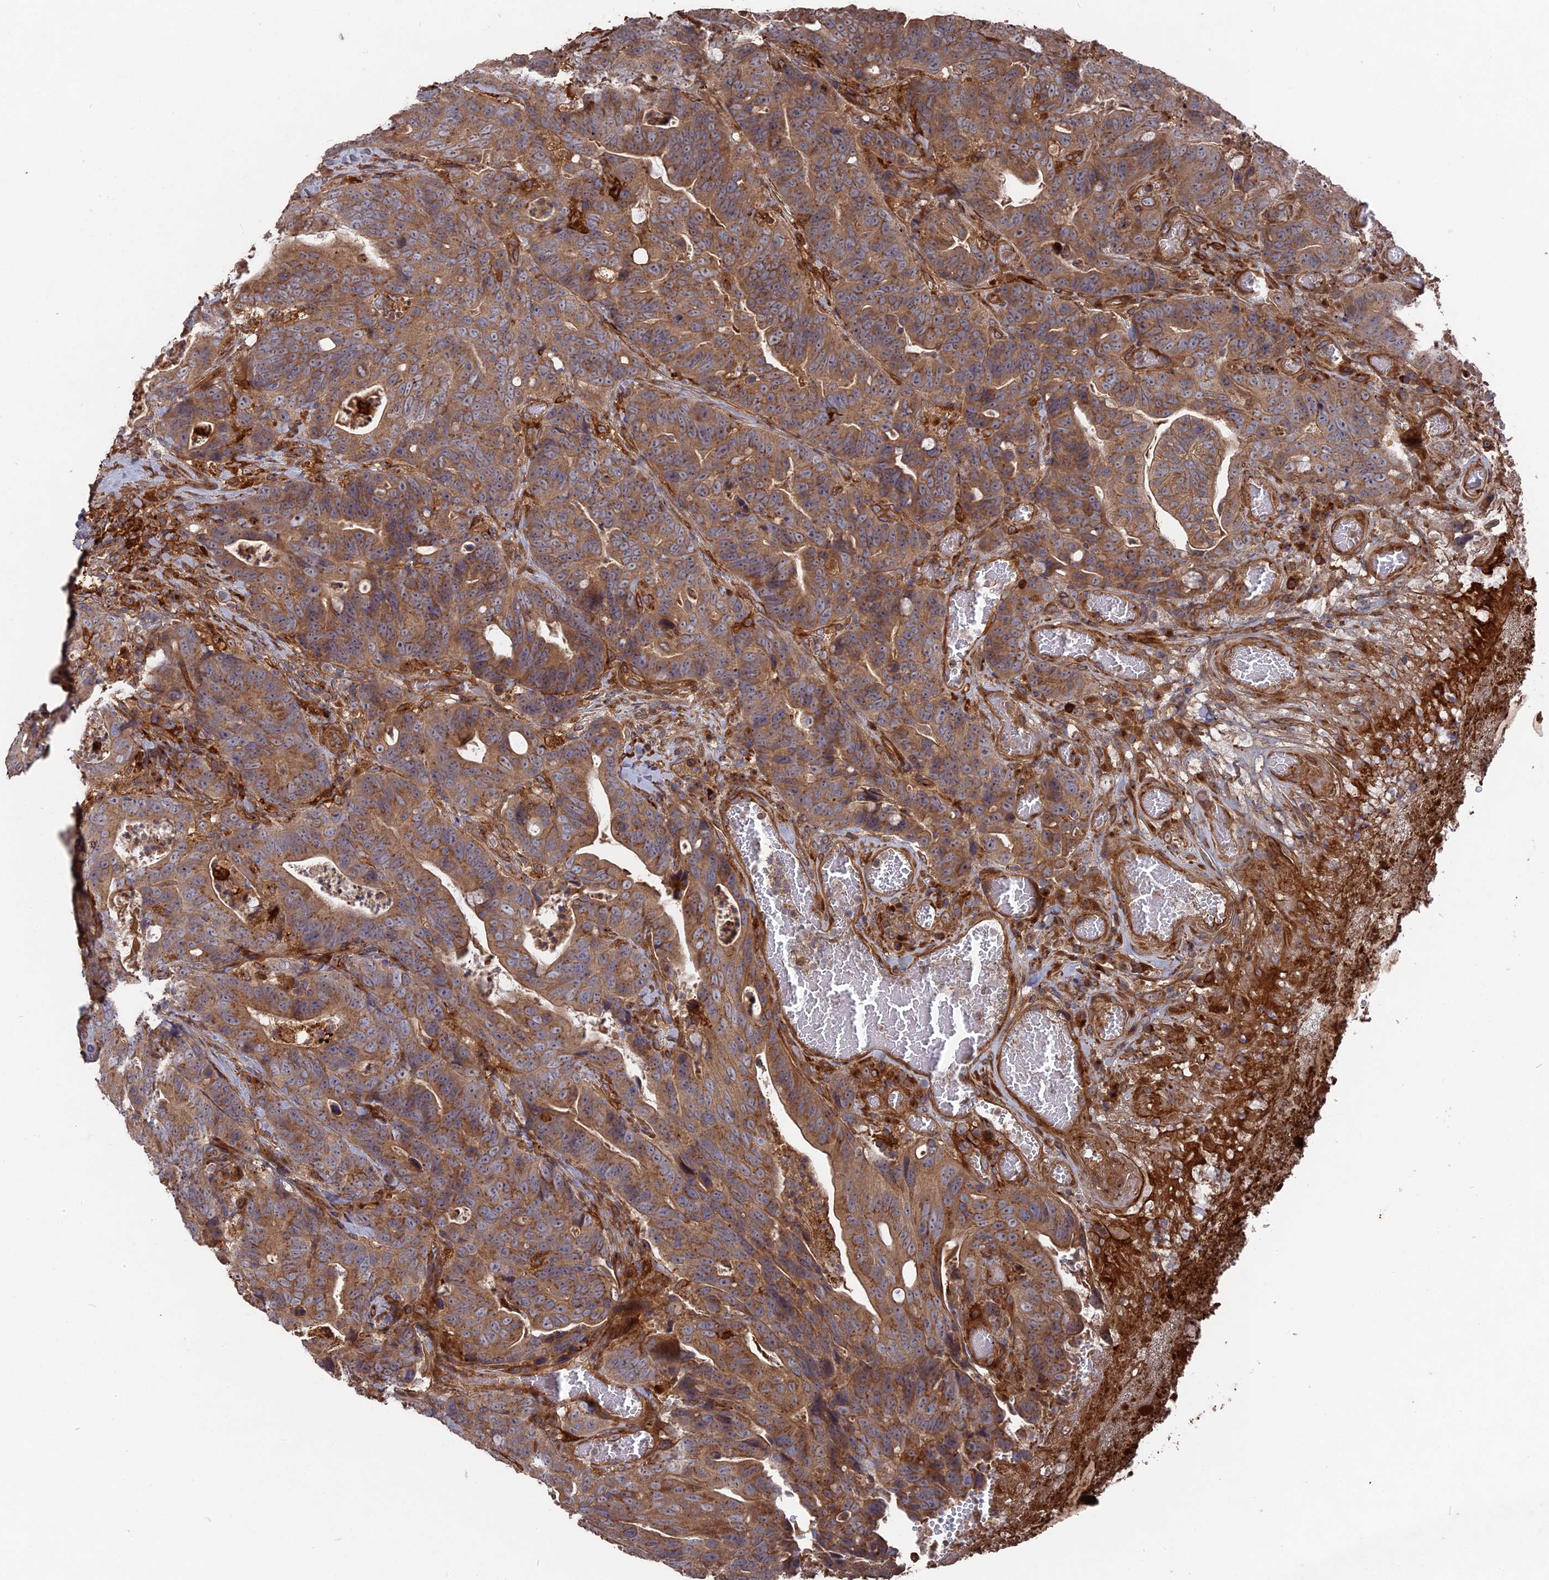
{"staining": {"intensity": "moderate", "quantity": ">75%", "location": "cytoplasmic/membranous"}, "tissue": "colorectal cancer", "cell_type": "Tumor cells", "image_type": "cancer", "snomed": [{"axis": "morphology", "description": "Adenocarcinoma, NOS"}, {"axis": "topography", "description": "Colon"}], "caption": "Tumor cells demonstrate medium levels of moderate cytoplasmic/membranous expression in approximately >75% of cells in colorectal adenocarcinoma.", "gene": "DEF8", "patient": {"sex": "female", "age": 82}}